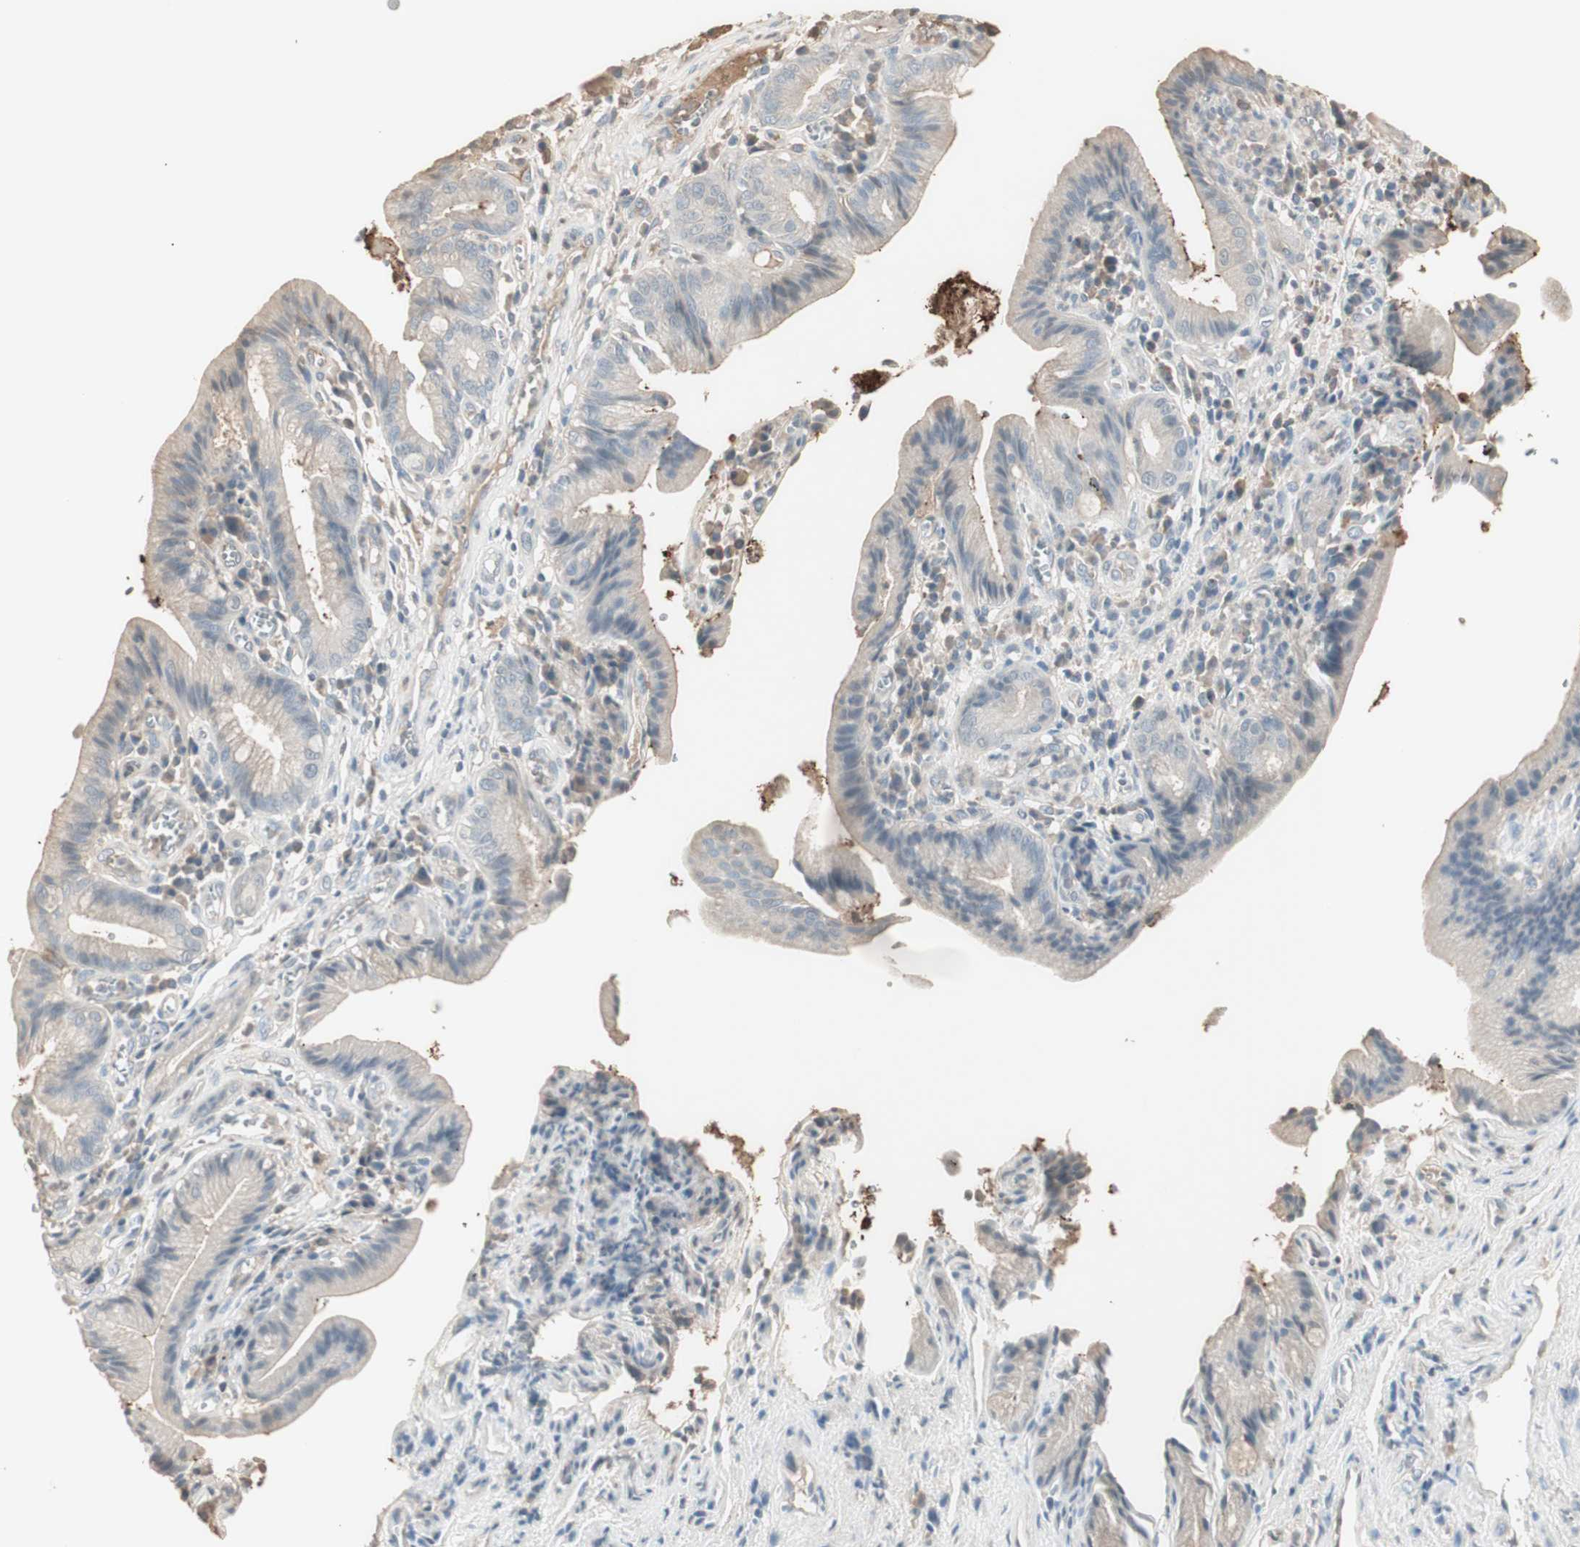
{"staining": {"intensity": "negative", "quantity": "none", "location": "none"}, "tissue": "pancreatic cancer", "cell_type": "Tumor cells", "image_type": "cancer", "snomed": [{"axis": "morphology", "description": "Adenocarcinoma, NOS"}, {"axis": "topography", "description": "Pancreas"}], "caption": "The immunohistochemistry micrograph has no significant positivity in tumor cells of pancreatic cancer (adenocarcinoma) tissue. Nuclei are stained in blue.", "gene": "IFNG", "patient": {"sex": "female", "age": 75}}